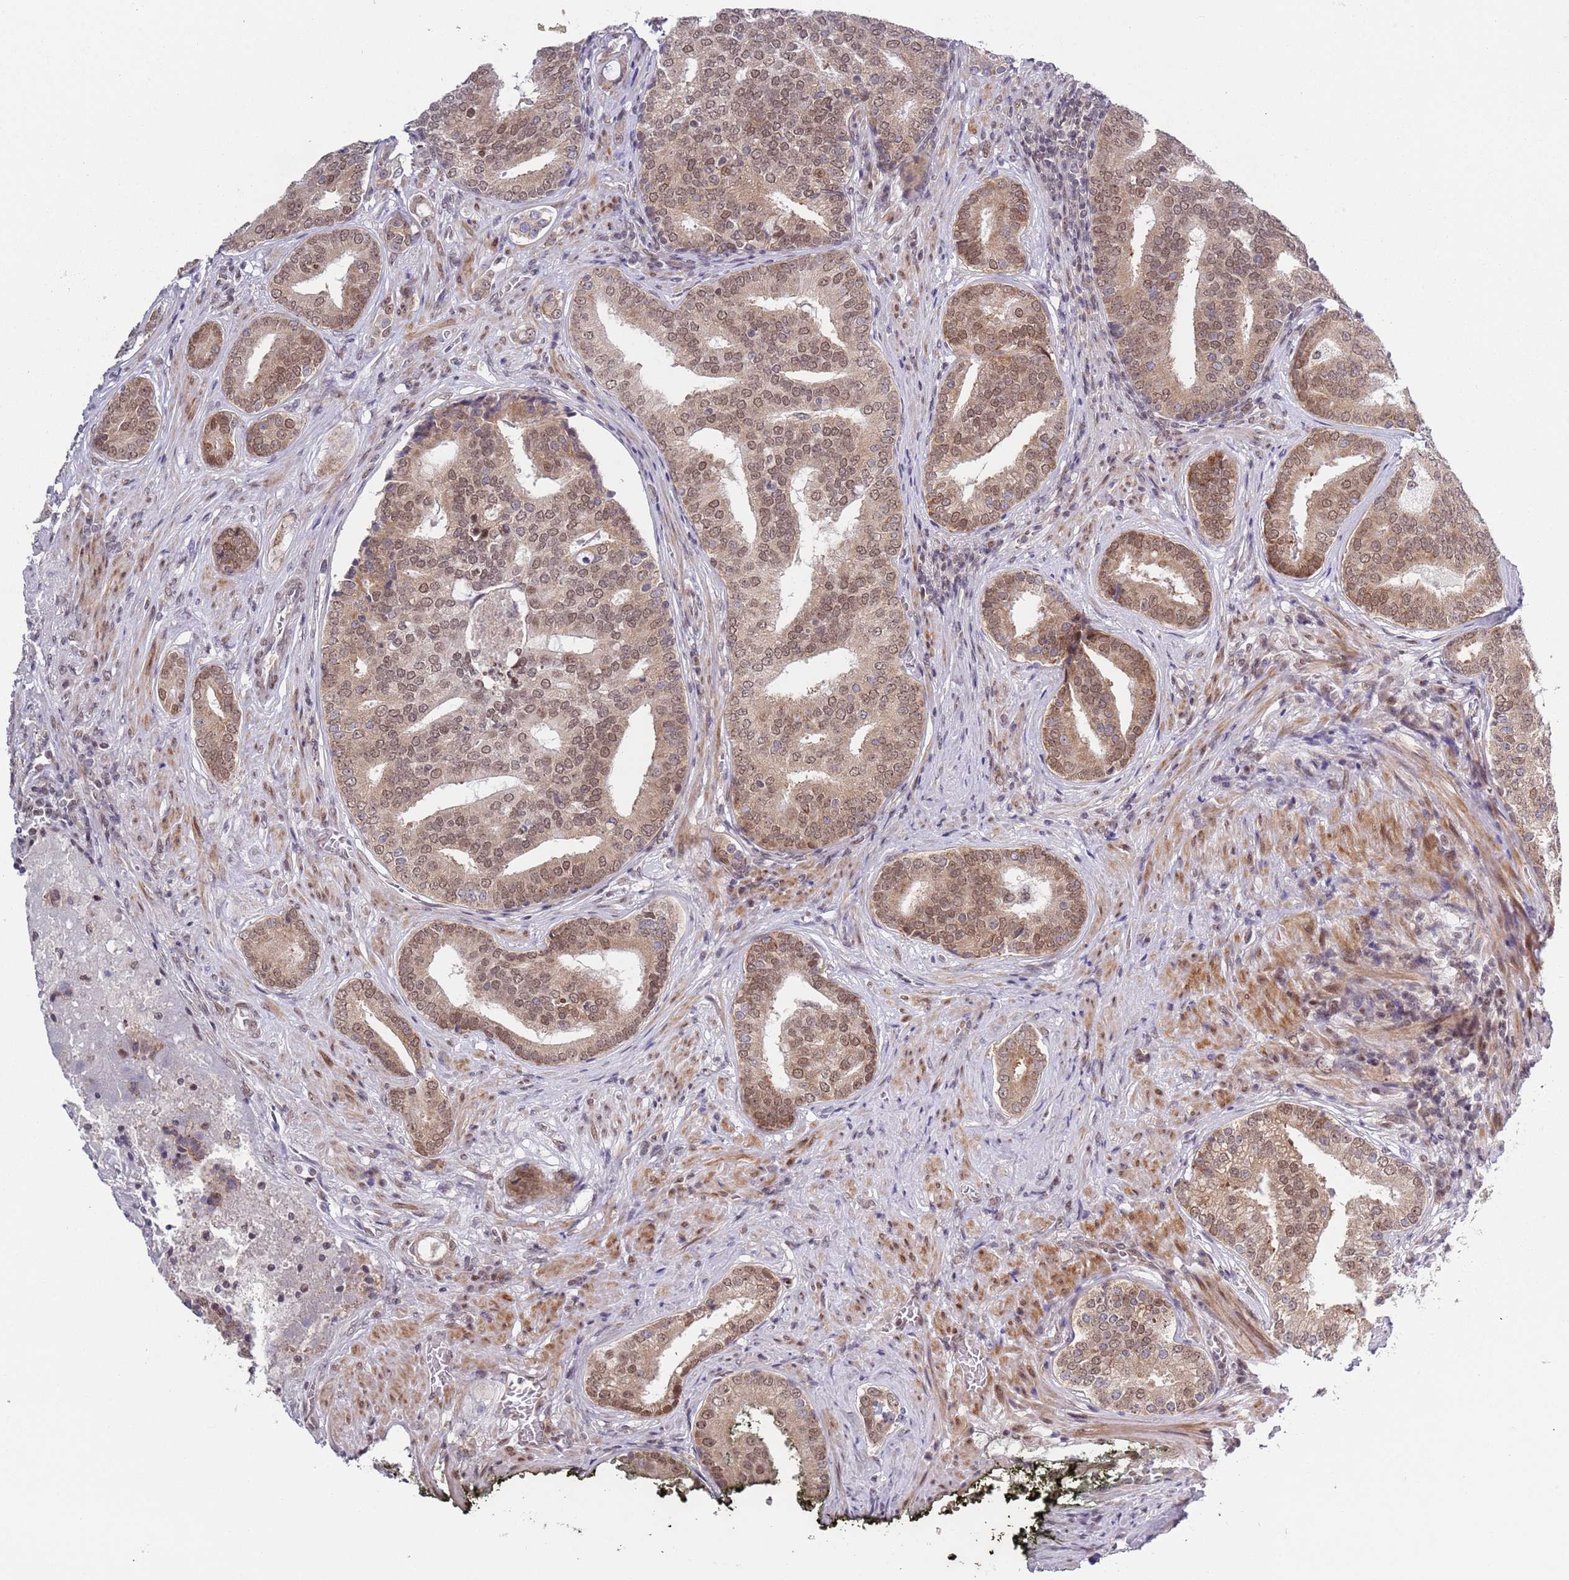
{"staining": {"intensity": "moderate", "quantity": ">75%", "location": "cytoplasmic/membranous,nuclear"}, "tissue": "prostate cancer", "cell_type": "Tumor cells", "image_type": "cancer", "snomed": [{"axis": "morphology", "description": "Adenocarcinoma, High grade"}, {"axis": "topography", "description": "Prostate"}], "caption": "Protein staining by immunohistochemistry demonstrates moderate cytoplasmic/membranous and nuclear staining in about >75% of tumor cells in prostate high-grade adenocarcinoma.", "gene": "SLC25A32", "patient": {"sex": "male", "age": 55}}